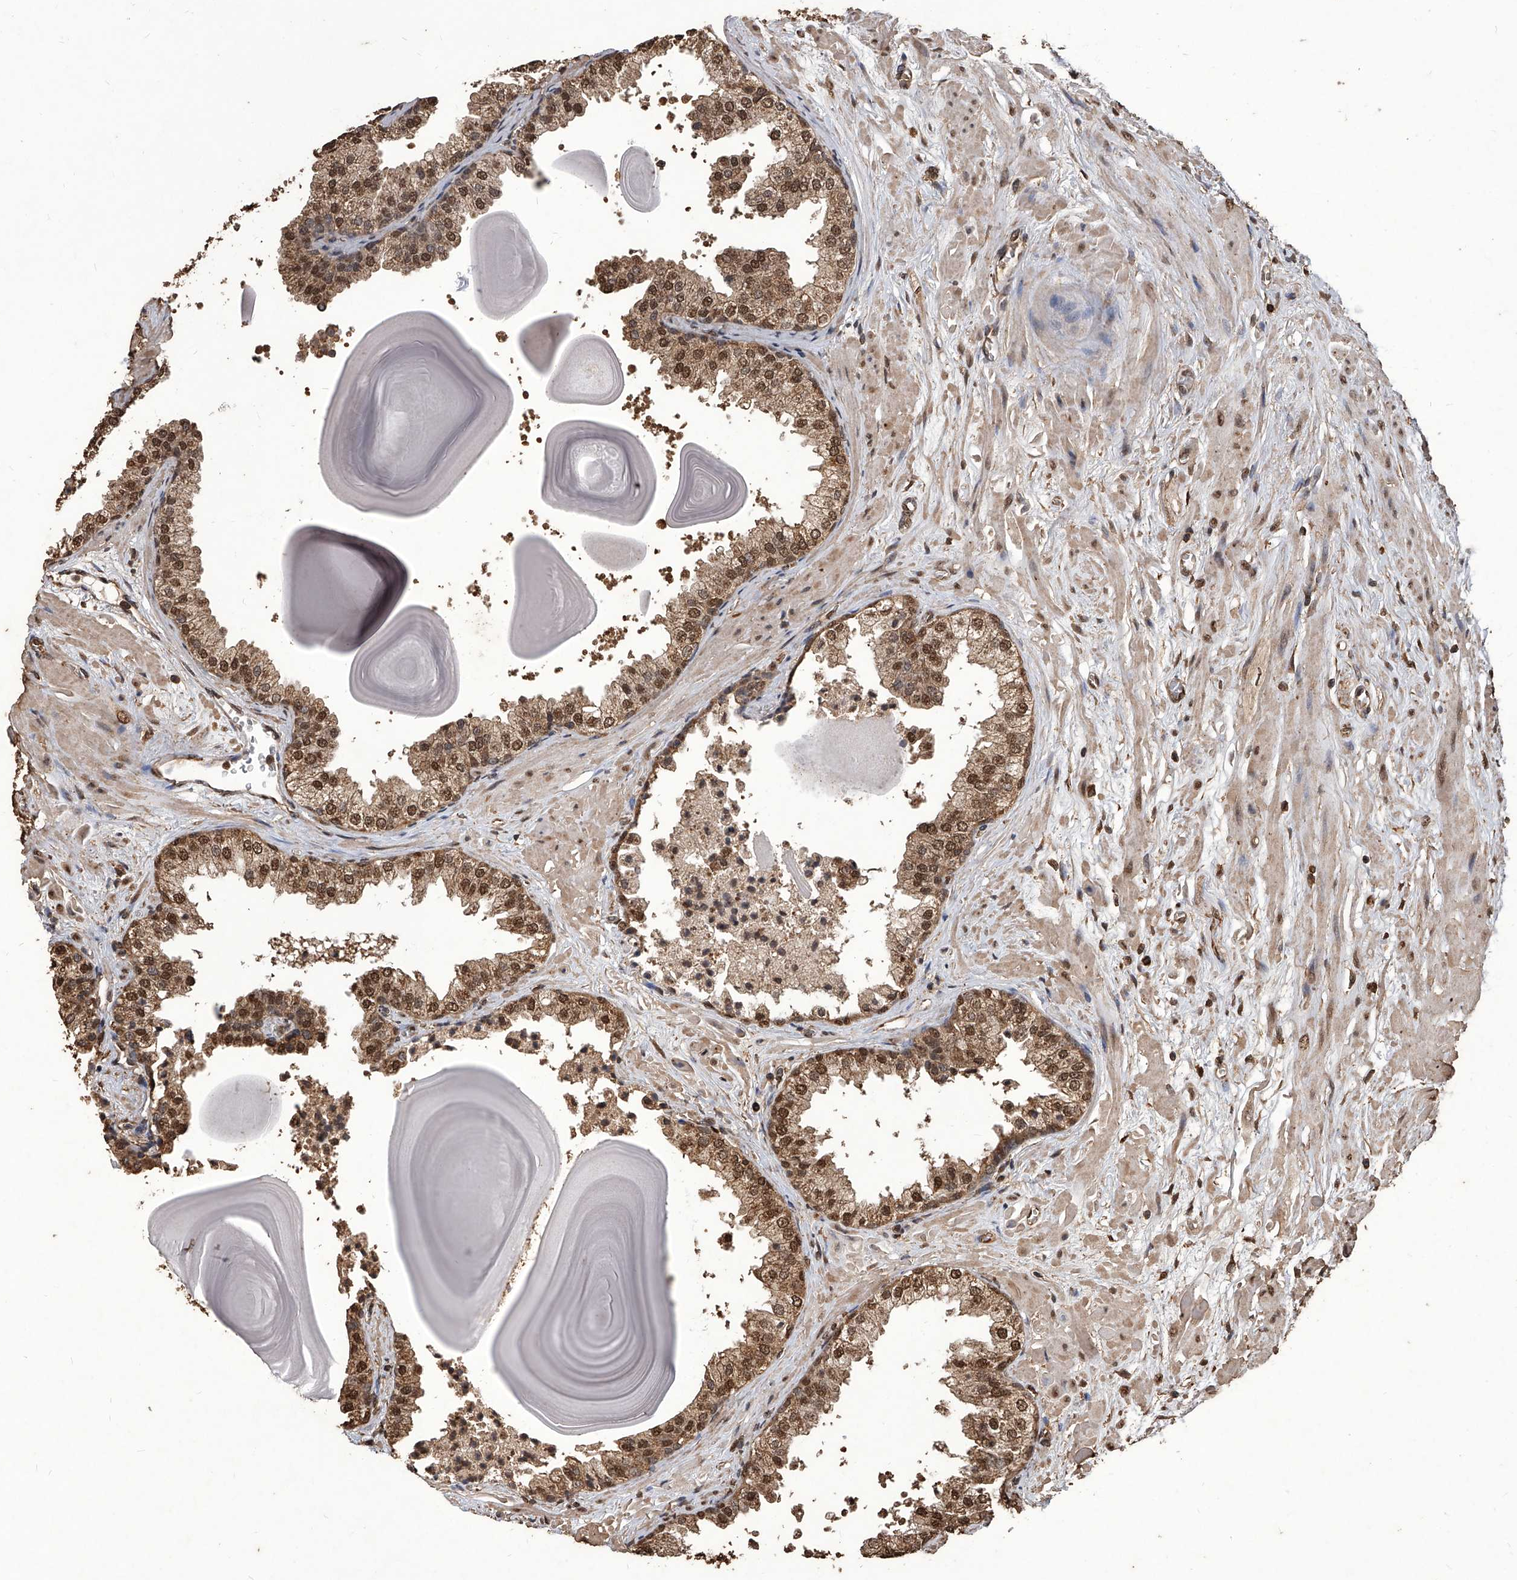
{"staining": {"intensity": "strong", "quantity": "25%-75%", "location": "cytoplasmic/membranous,nuclear"}, "tissue": "prostate", "cell_type": "Glandular cells", "image_type": "normal", "snomed": [{"axis": "morphology", "description": "Normal tissue, NOS"}, {"axis": "topography", "description": "Prostate"}], "caption": "Brown immunohistochemical staining in benign prostate reveals strong cytoplasmic/membranous,nuclear positivity in approximately 25%-75% of glandular cells. (IHC, brightfield microscopy, high magnification).", "gene": "FBXL4", "patient": {"sex": "male", "age": 48}}